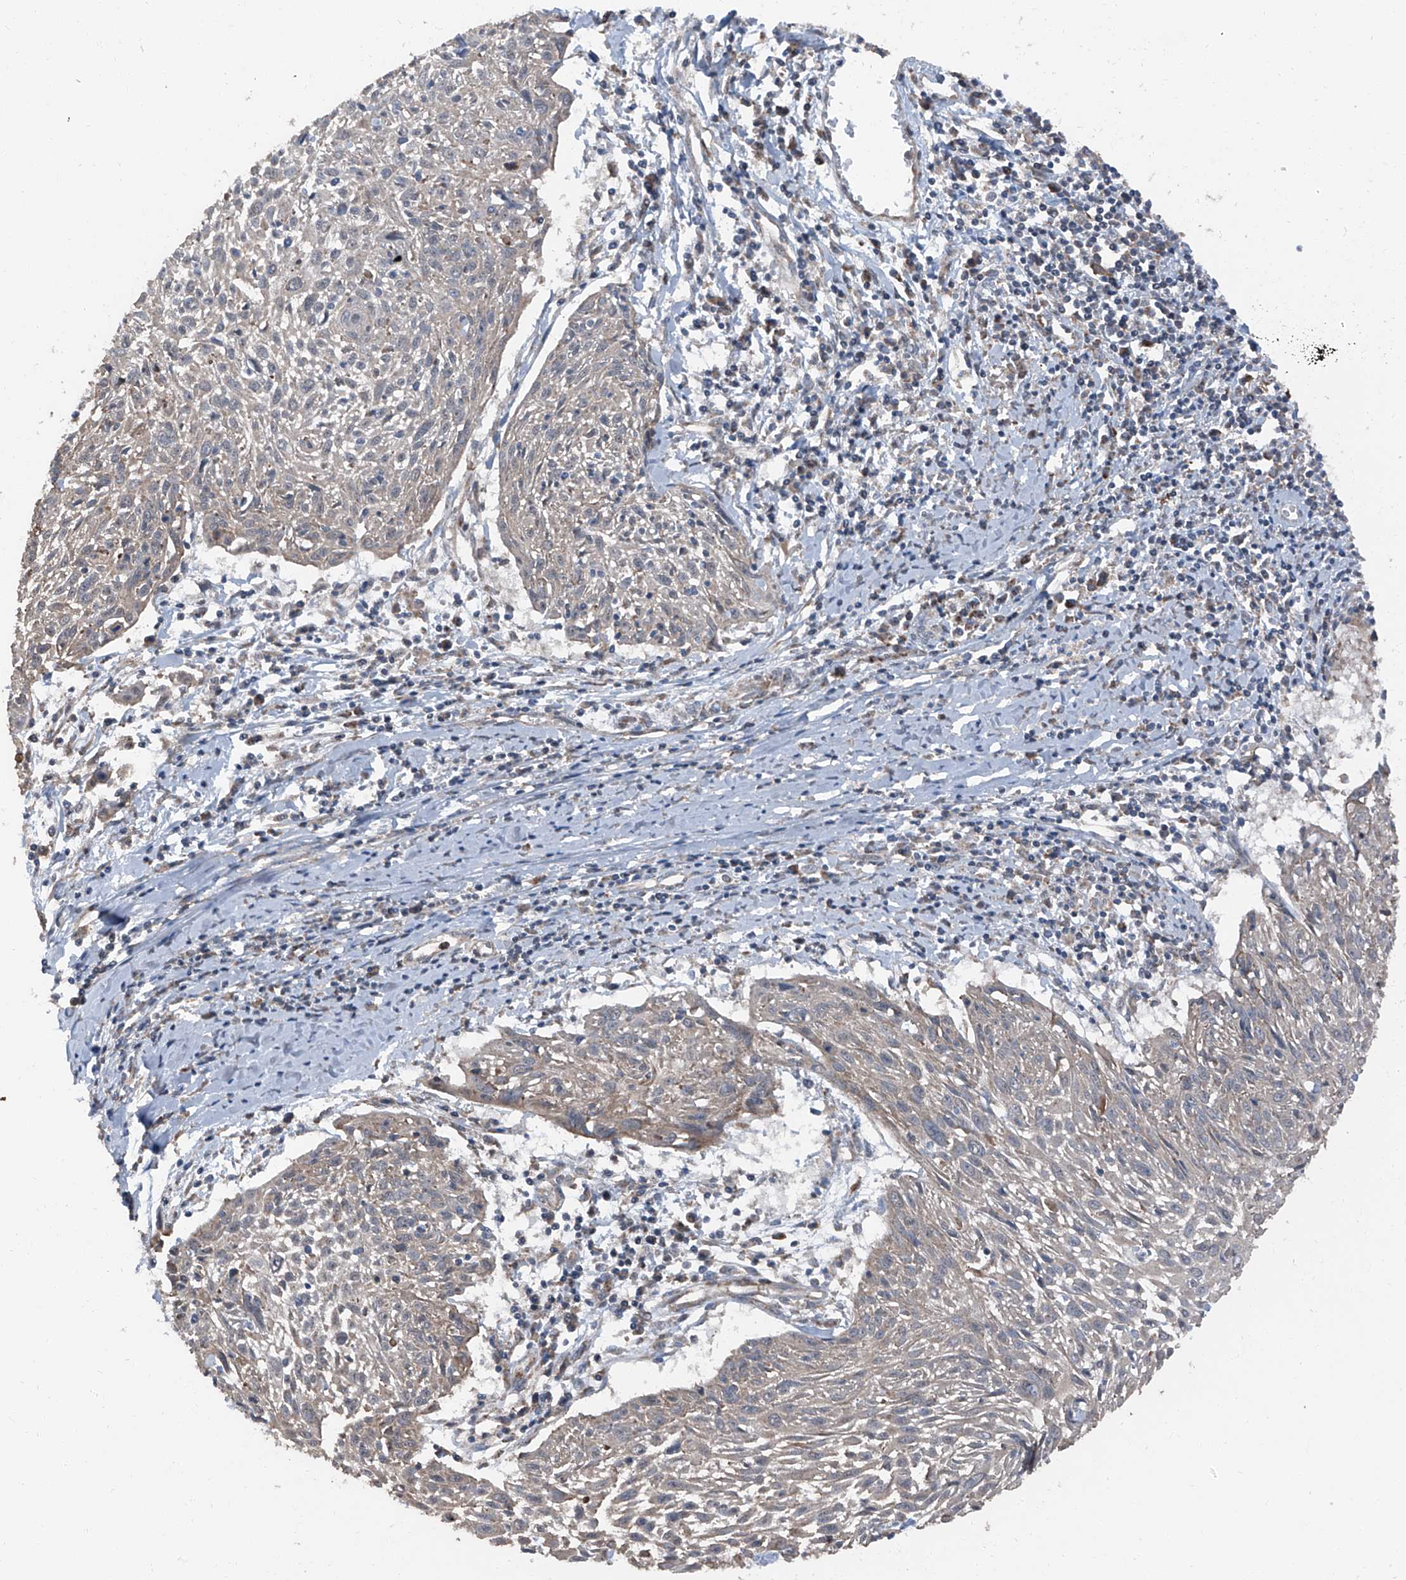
{"staining": {"intensity": "negative", "quantity": "none", "location": "none"}, "tissue": "cervical cancer", "cell_type": "Tumor cells", "image_type": "cancer", "snomed": [{"axis": "morphology", "description": "Squamous cell carcinoma, NOS"}, {"axis": "topography", "description": "Cervix"}], "caption": "IHC of squamous cell carcinoma (cervical) reveals no positivity in tumor cells.", "gene": "LIMK1", "patient": {"sex": "female", "age": 51}}